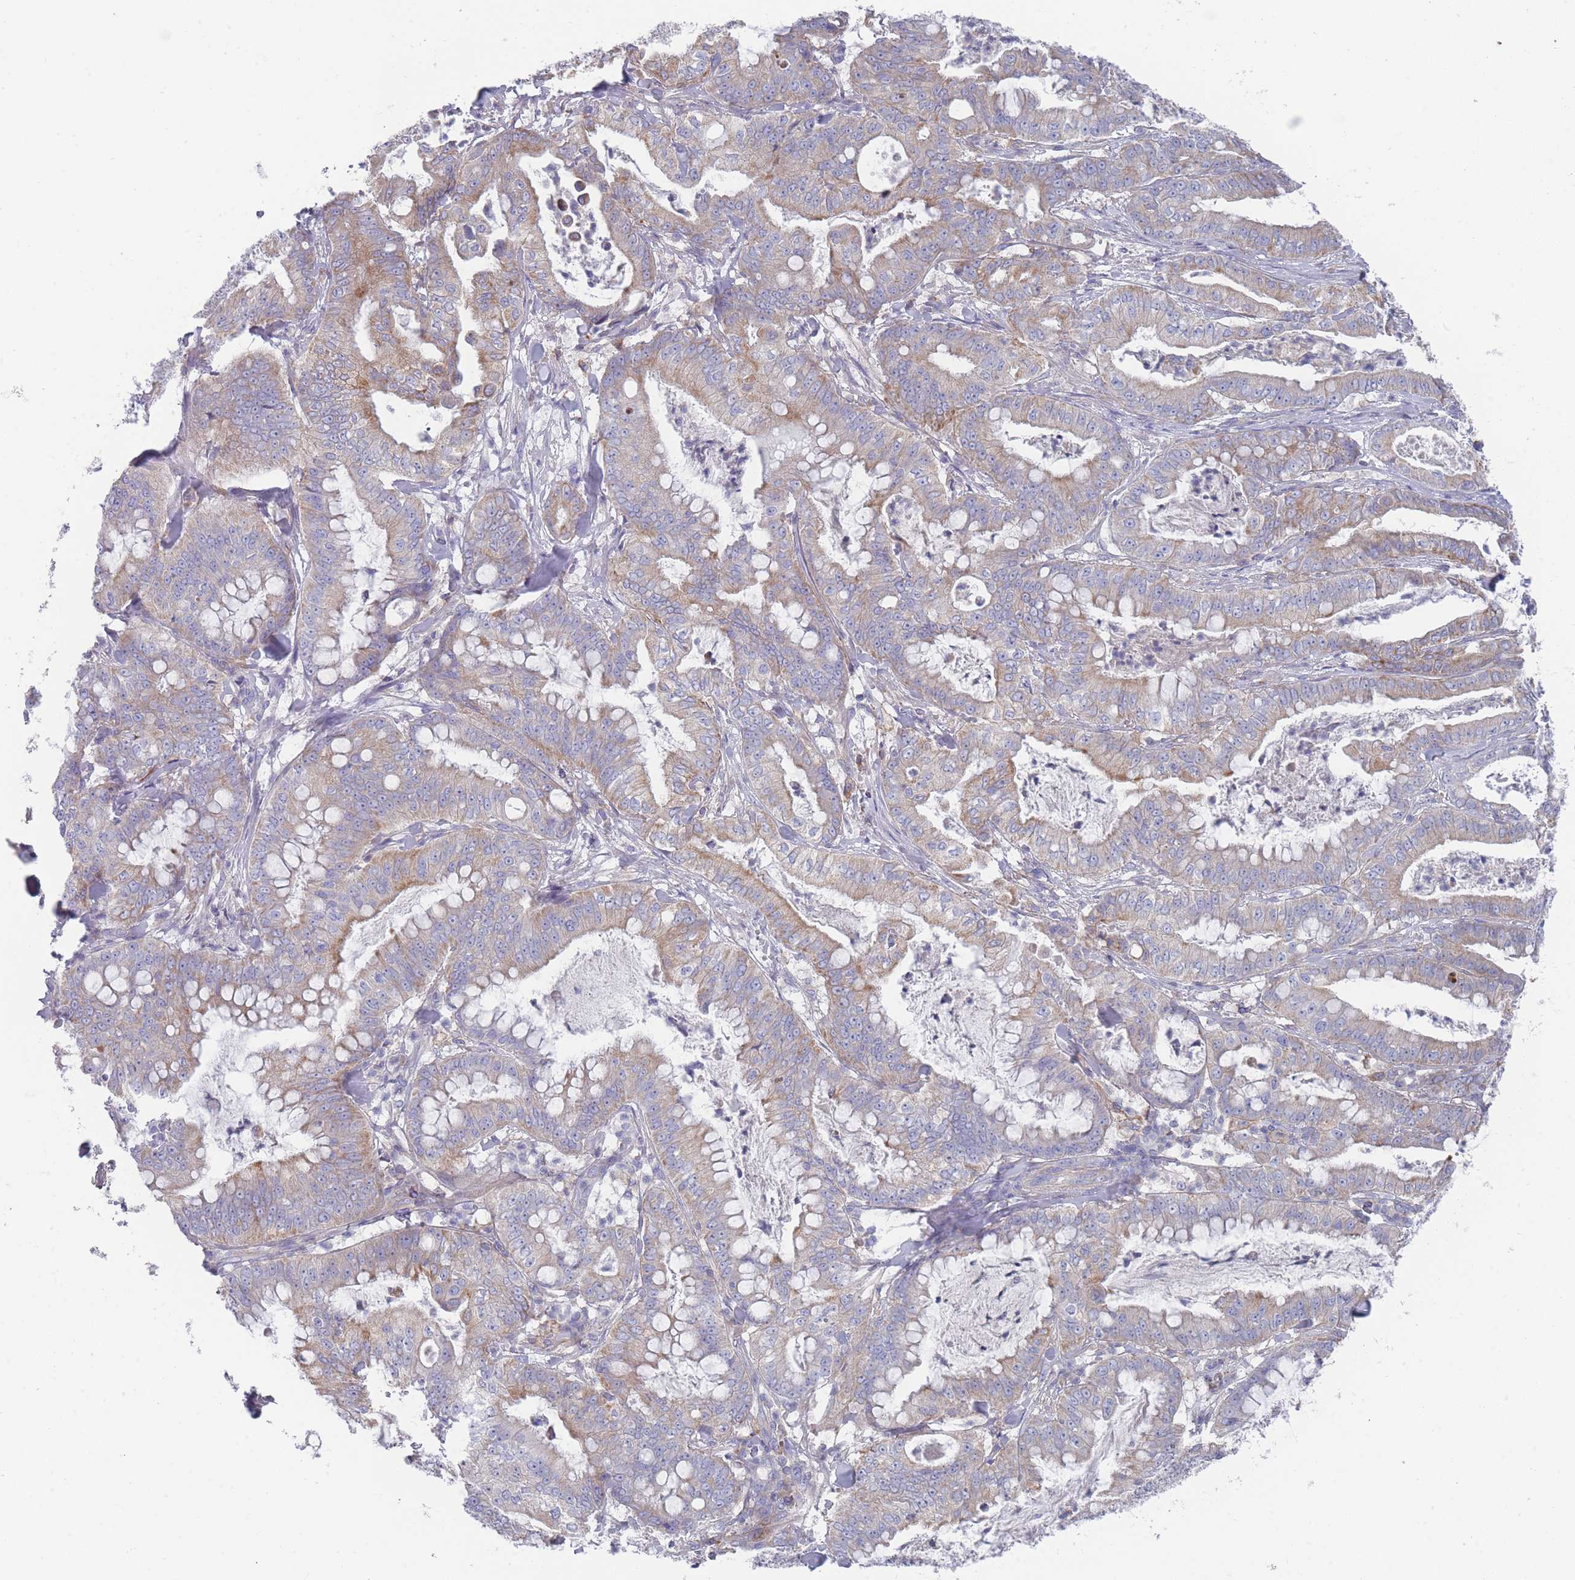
{"staining": {"intensity": "weak", "quantity": "25%-75%", "location": "cytoplasmic/membranous"}, "tissue": "pancreatic cancer", "cell_type": "Tumor cells", "image_type": "cancer", "snomed": [{"axis": "morphology", "description": "Adenocarcinoma, NOS"}, {"axis": "topography", "description": "Pancreas"}], "caption": "Tumor cells show low levels of weak cytoplasmic/membranous positivity in about 25%-75% of cells in human pancreatic cancer.", "gene": "SCCPDH", "patient": {"sex": "male", "age": 71}}